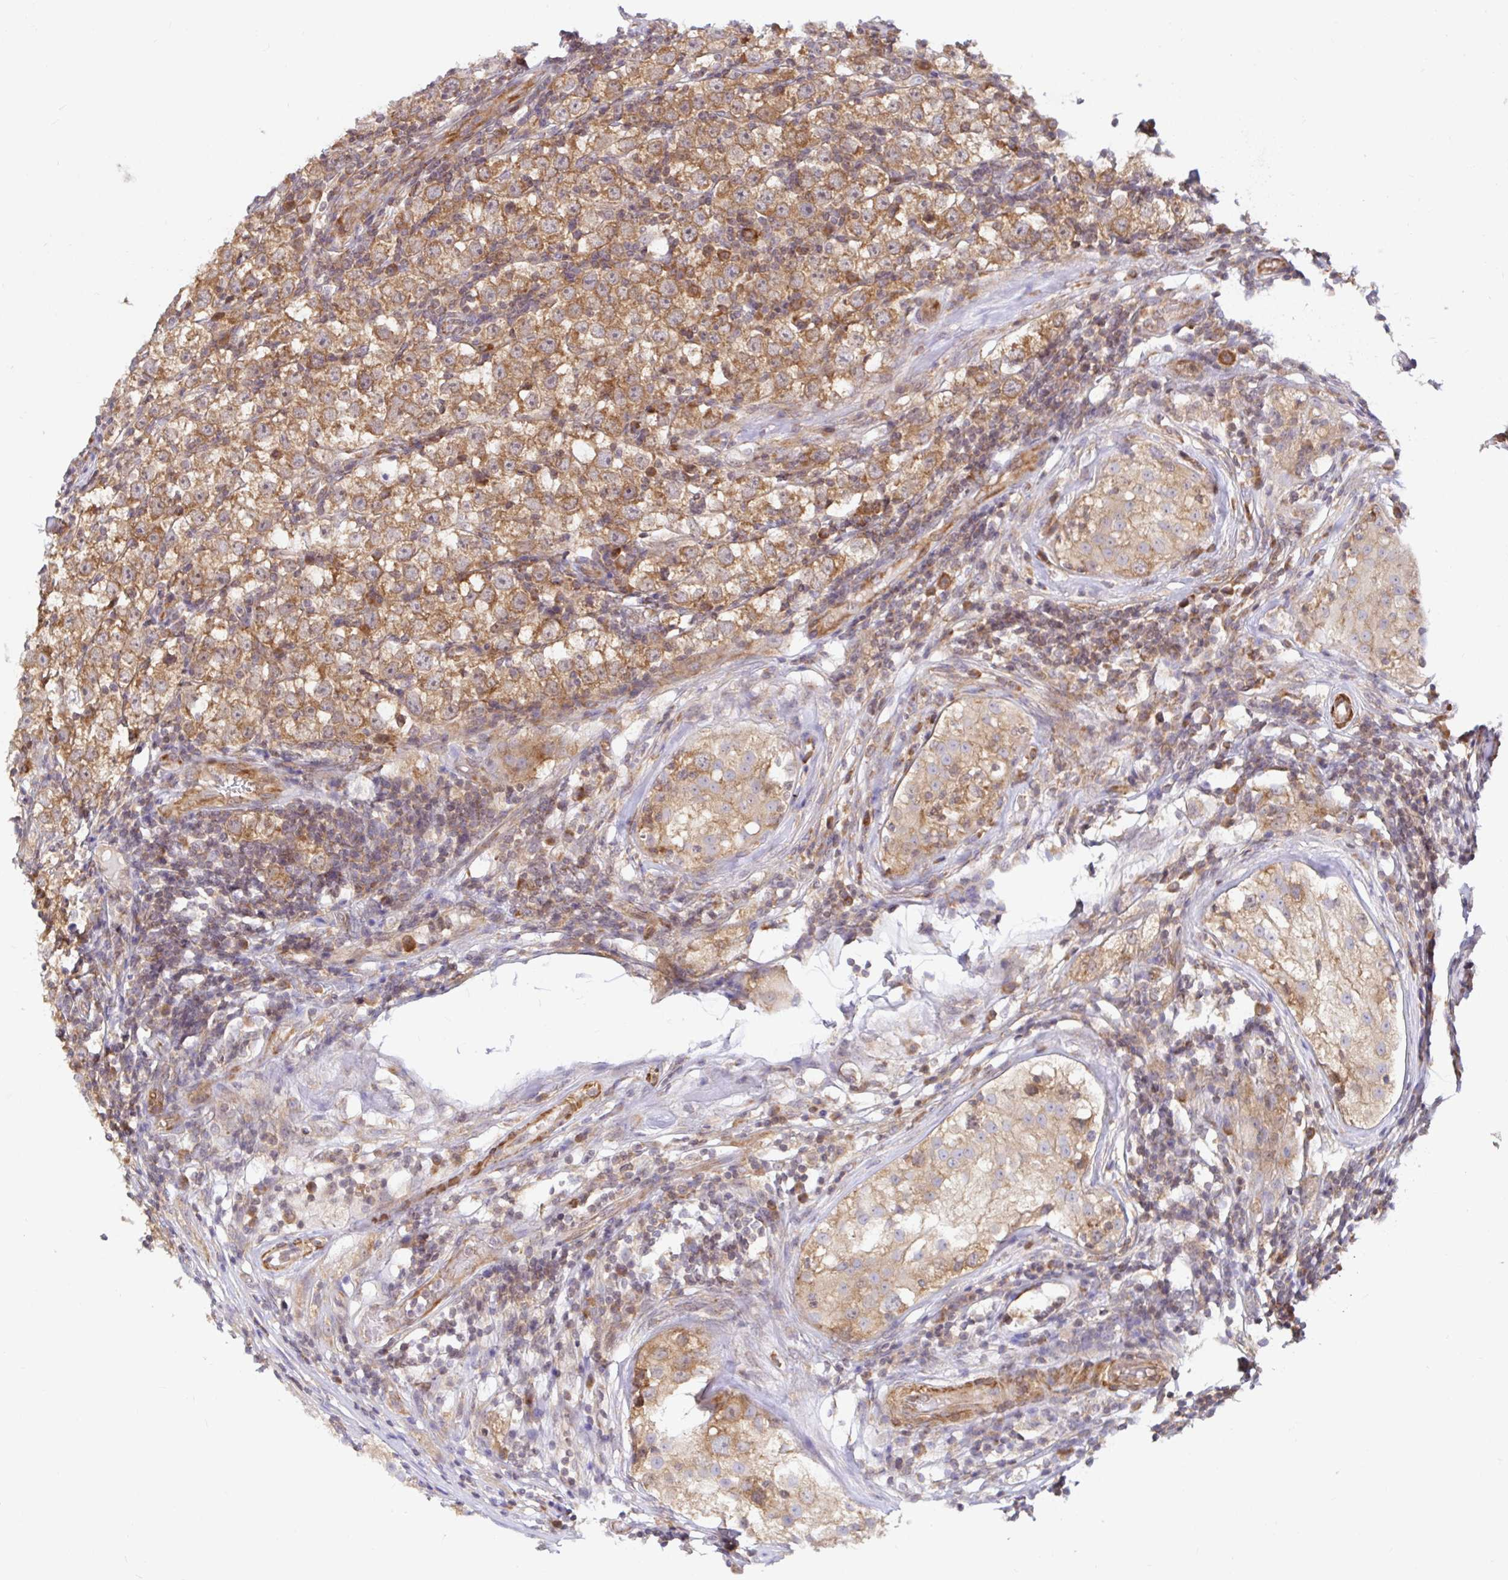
{"staining": {"intensity": "moderate", "quantity": ">75%", "location": "cytoplasmic/membranous"}, "tissue": "urothelial cancer", "cell_type": "Tumor cells", "image_type": "cancer", "snomed": [{"axis": "morphology", "description": "Normal tissue, NOS"}, {"axis": "morphology", "description": "Urothelial carcinoma, High grade"}, {"axis": "morphology", "description": "Seminoma, NOS"}, {"axis": "morphology", "description": "Carcinoma, Embryonal, NOS"}, {"axis": "topography", "description": "Urinary bladder"}, {"axis": "topography", "description": "Testis"}], "caption": "Protein staining displays moderate cytoplasmic/membranous staining in about >75% of tumor cells in seminoma. (brown staining indicates protein expression, while blue staining denotes nuclei).", "gene": "LARP1", "patient": {"sex": "male", "age": 41}}